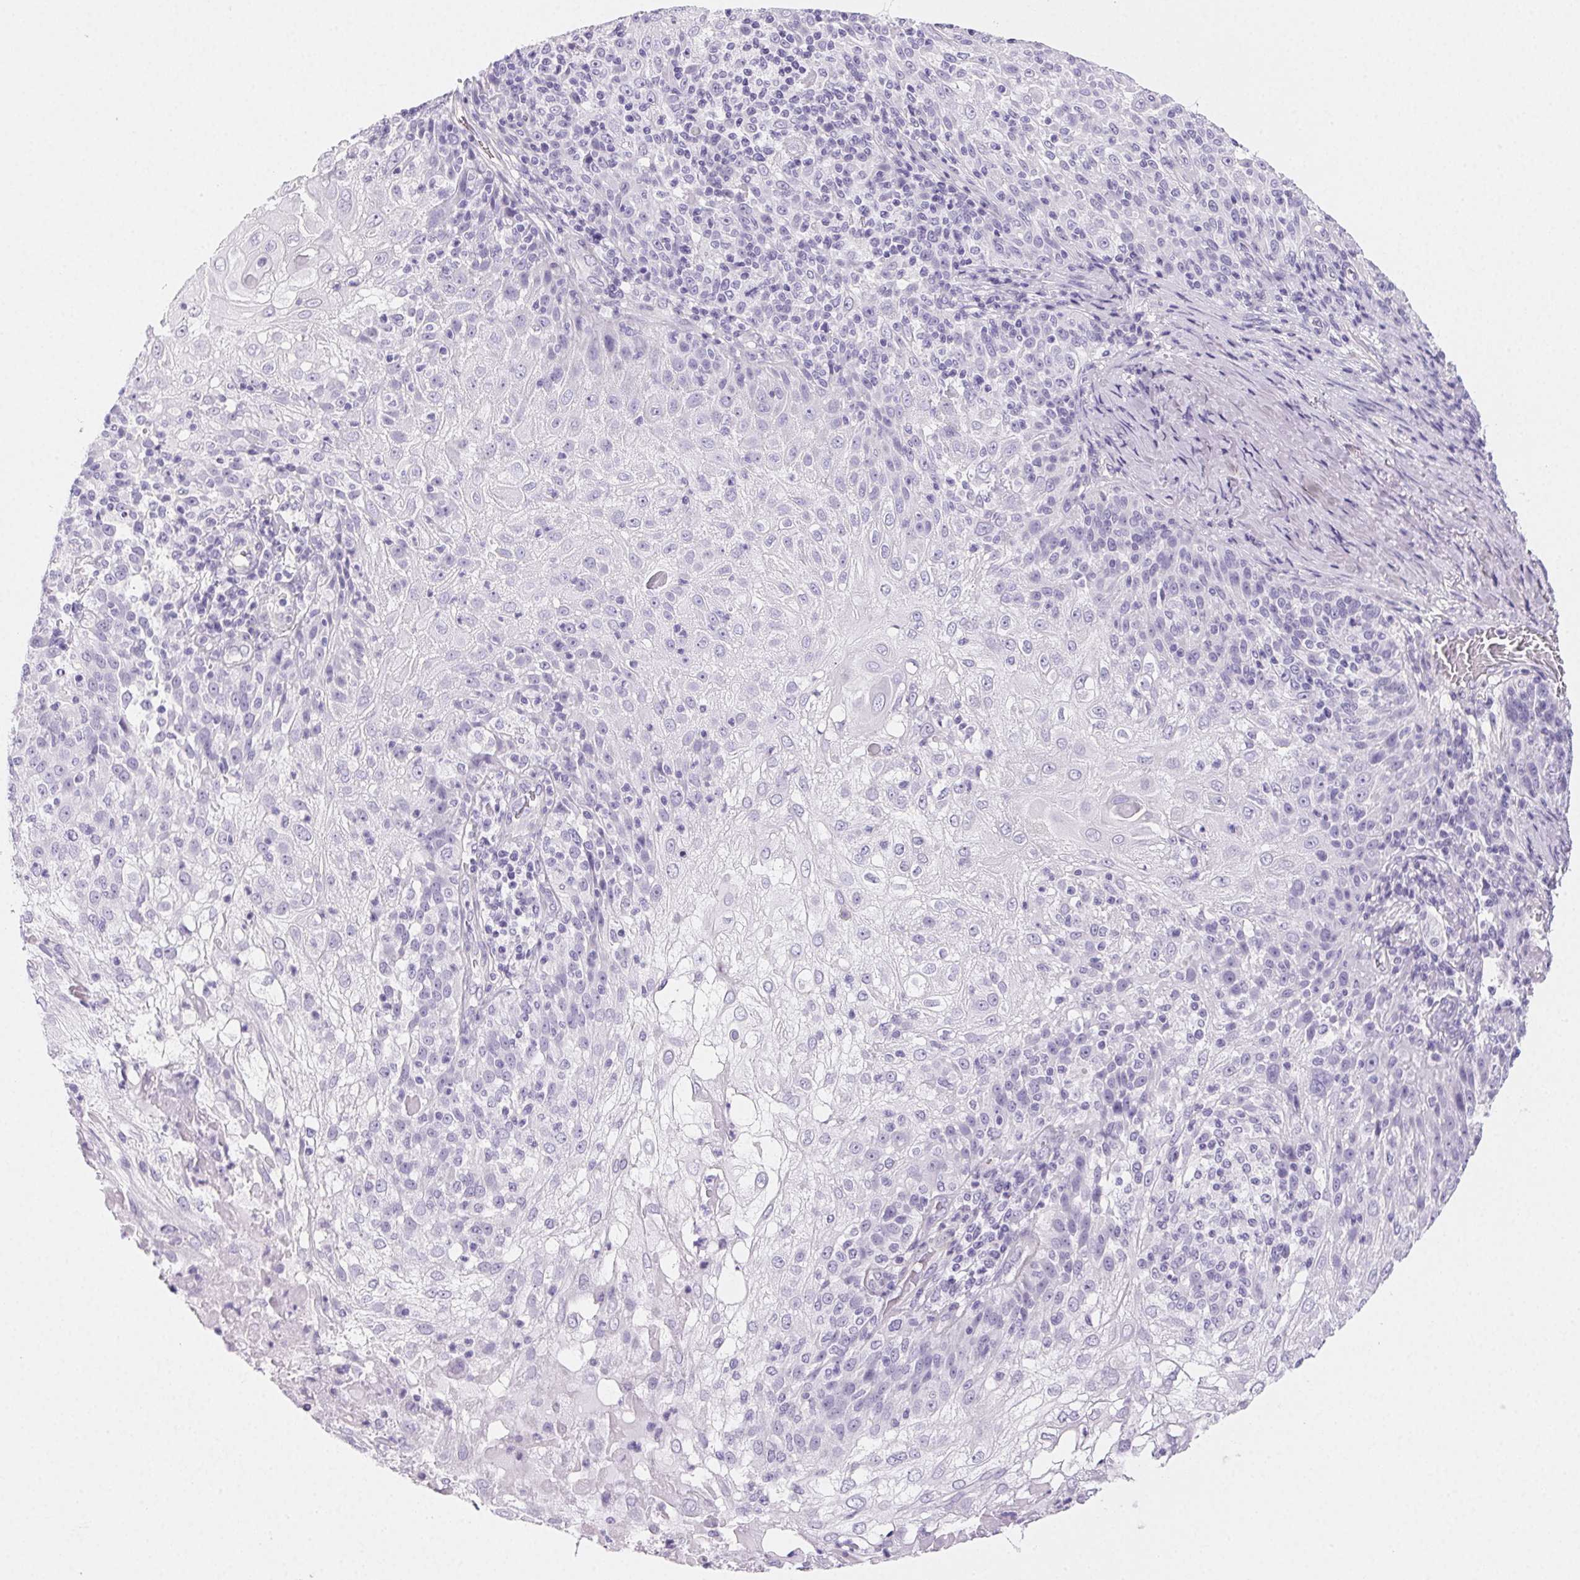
{"staining": {"intensity": "negative", "quantity": "none", "location": "none"}, "tissue": "skin cancer", "cell_type": "Tumor cells", "image_type": "cancer", "snomed": [{"axis": "morphology", "description": "Normal tissue, NOS"}, {"axis": "morphology", "description": "Squamous cell carcinoma, NOS"}, {"axis": "topography", "description": "Skin"}], "caption": "A photomicrograph of human skin squamous cell carcinoma is negative for staining in tumor cells.", "gene": "PRSS3", "patient": {"sex": "female", "age": 83}}